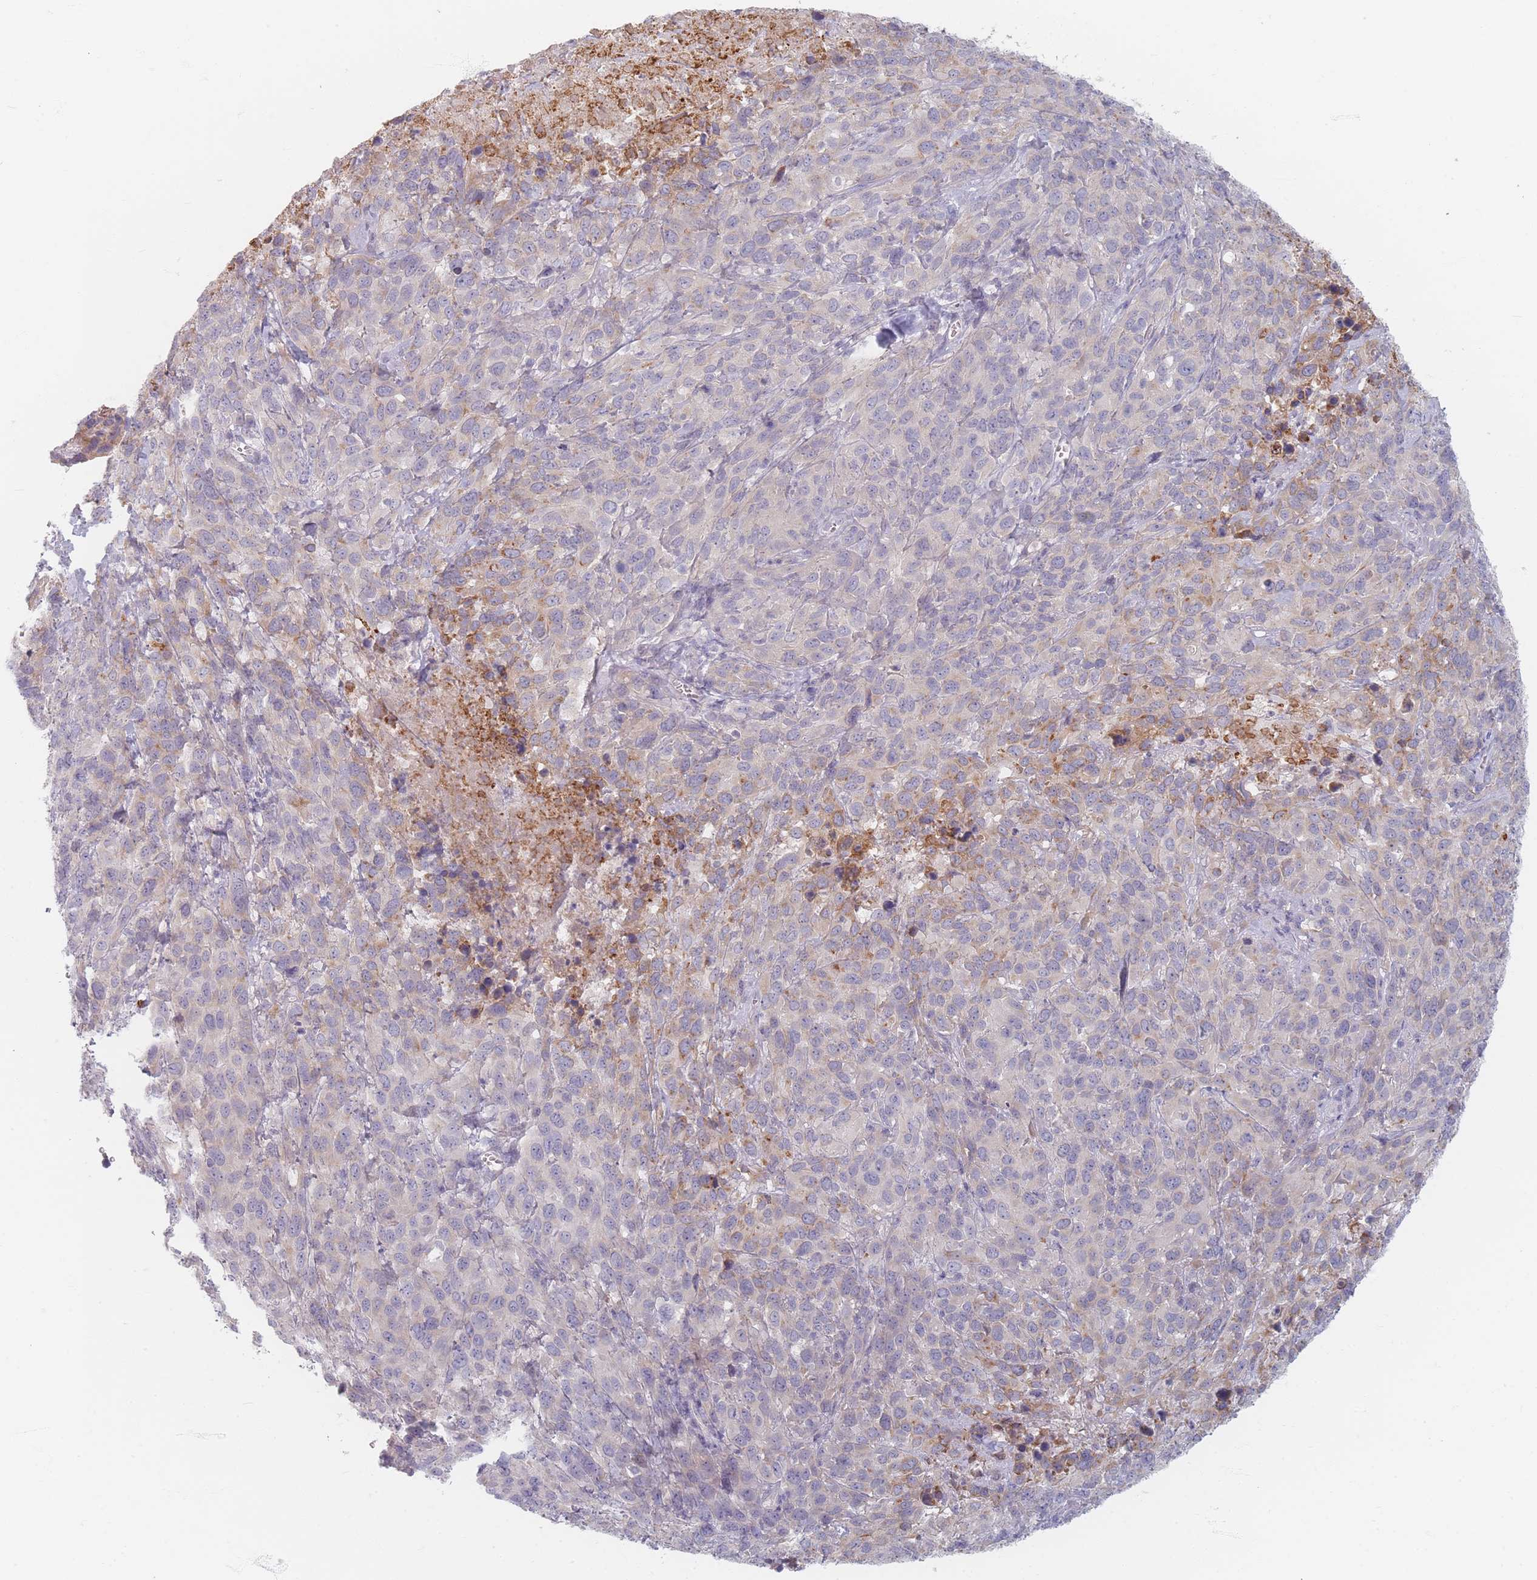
{"staining": {"intensity": "weak", "quantity": "<25%", "location": "cytoplasmic/membranous"}, "tissue": "cervical cancer", "cell_type": "Tumor cells", "image_type": "cancer", "snomed": [{"axis": "morphology", "description": "Squamous cell carcinoma, NOS"}, {"axis": "topography", "description": "Cervix"}], "caption": "Micrograph shows no significant protein staining in tumor cells of cervical cancer (squamous cell carcinoma).", "gene": "TMOD1", "patient": {"sex": "female", "age": 51}}